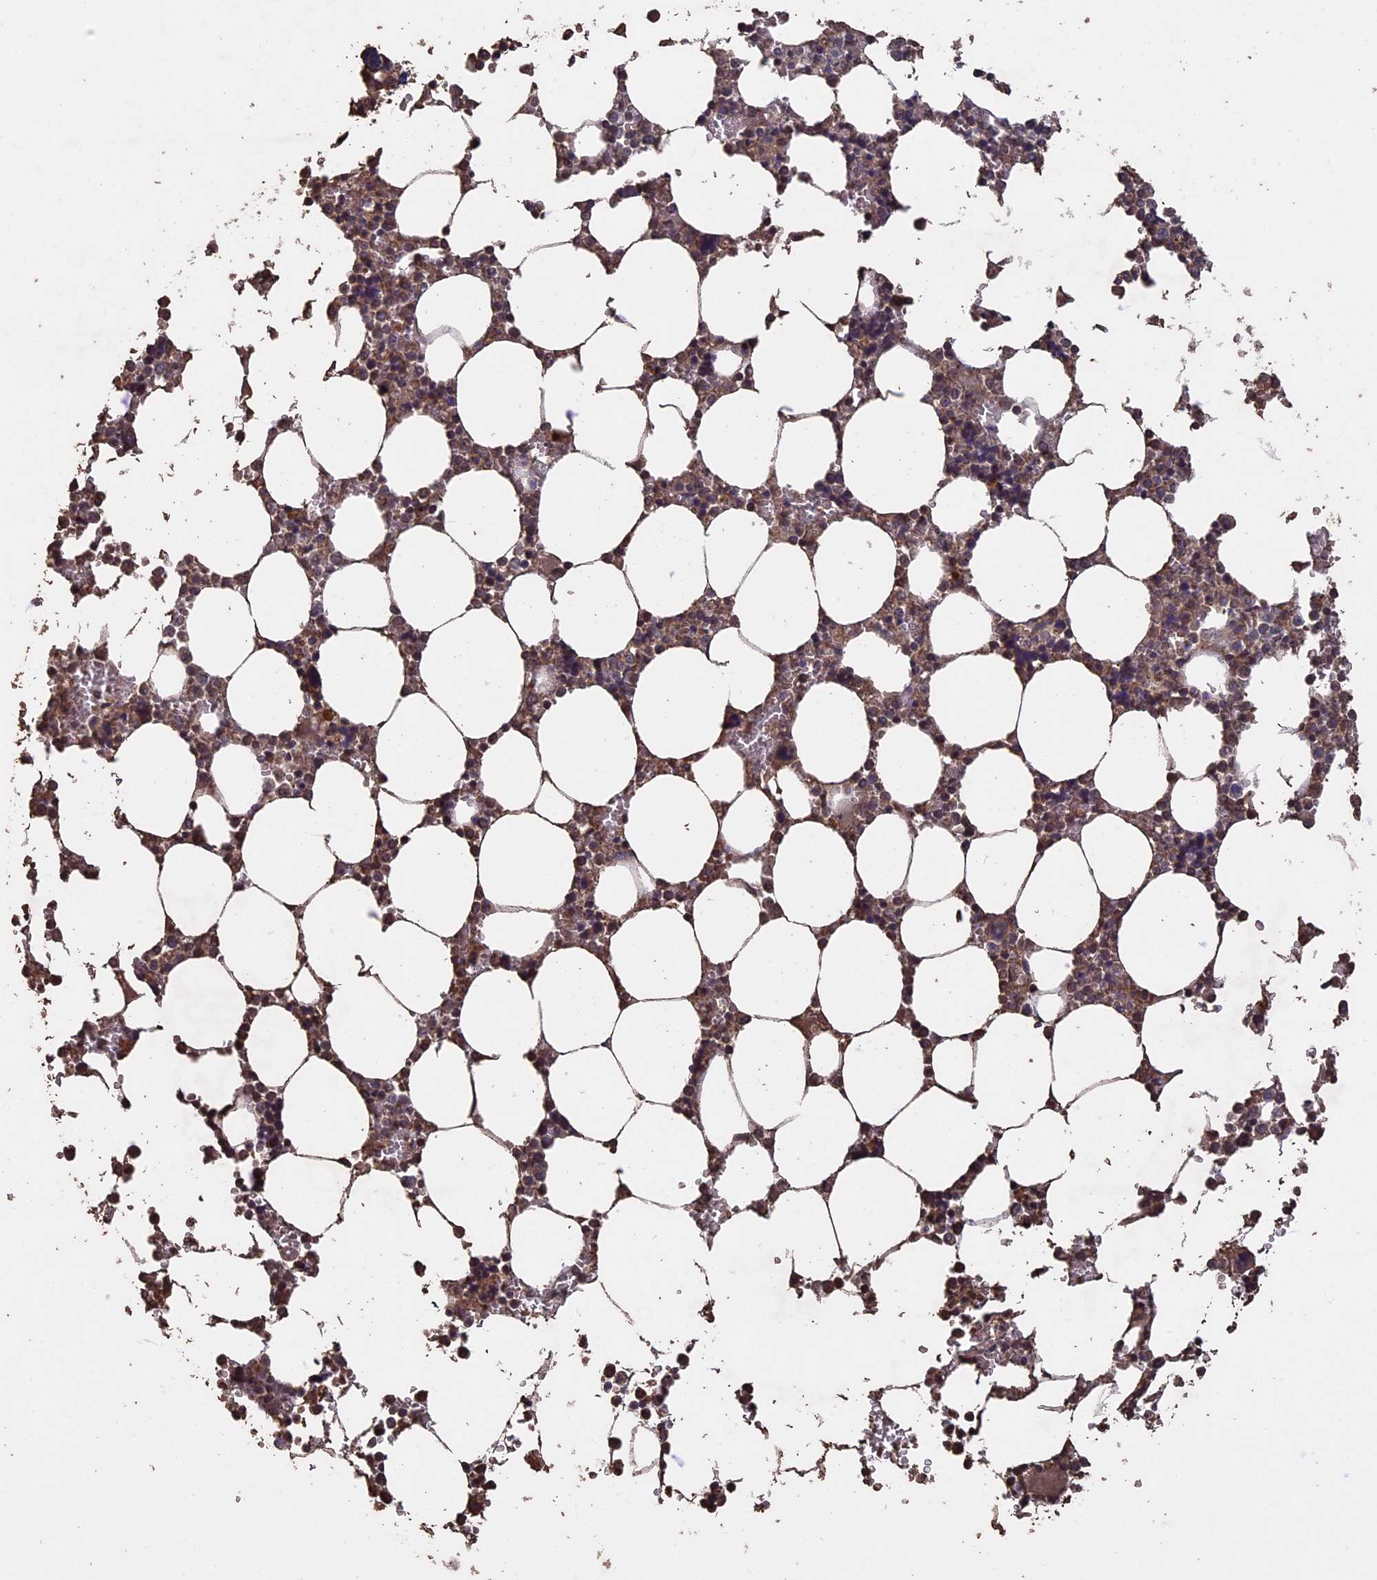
{"staining": {"intensity": "moderate", "quantity": "25%-75%", "location": "cytoplasmic/membranous"}, "tissue": "bone marrow", "cell_type": "Hematopoietic cells", "image_type": "normal", "snomed": [{"axis": "morphology", "description": "Normal tissue, NOS"}, {"axis": "topography", "description": "Bone marrow"}], "caption": "DAB immunohistochemical staining of benign human bone marrow demonstrates moderate cytoplasmic/membranous protein staining in about 25%-75% of hematopoietic cells.", "gene": "HUNK", "patient": {"sex": "male", "age": 64}}